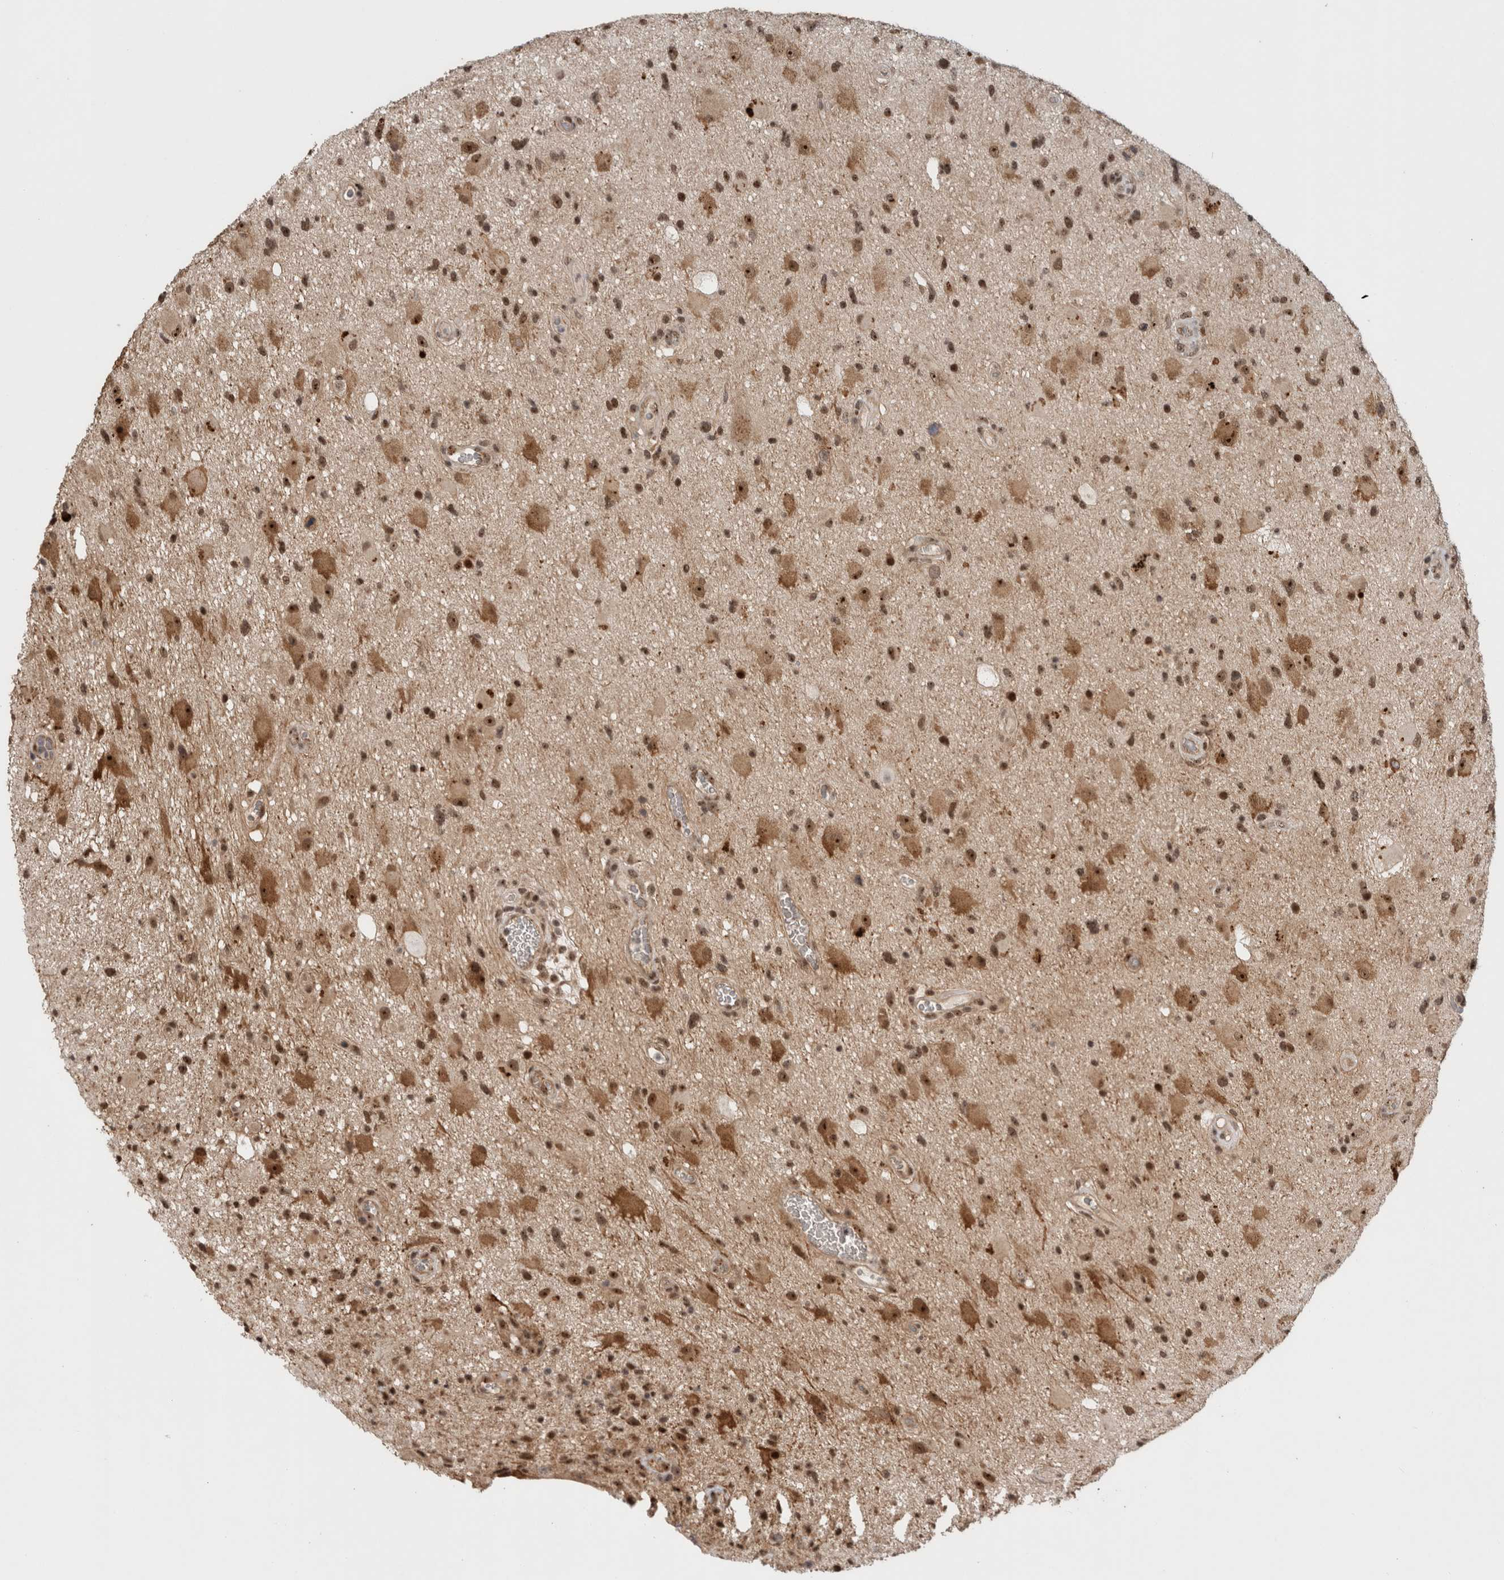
{"staining": {"intensity": "moderate", "quantity": ">75%", "location": "nuclear"}, "tissue": "glioma", "cell_type": "Tumor cells", "image_type": "cancer", "snomed": [{"axis": "morphology", "description": "Glioma, malignant, High grade"}, {"axis": "topography", "description": "Brain"}], "caption": "High-grade glioma (malignant) stained with immunohistochemistry demonstrates moderate nuclear expression in about >75% of tumor cells.", "gene": "MPHOSPH6", "patient": {"sex": "male", "age": 33}}